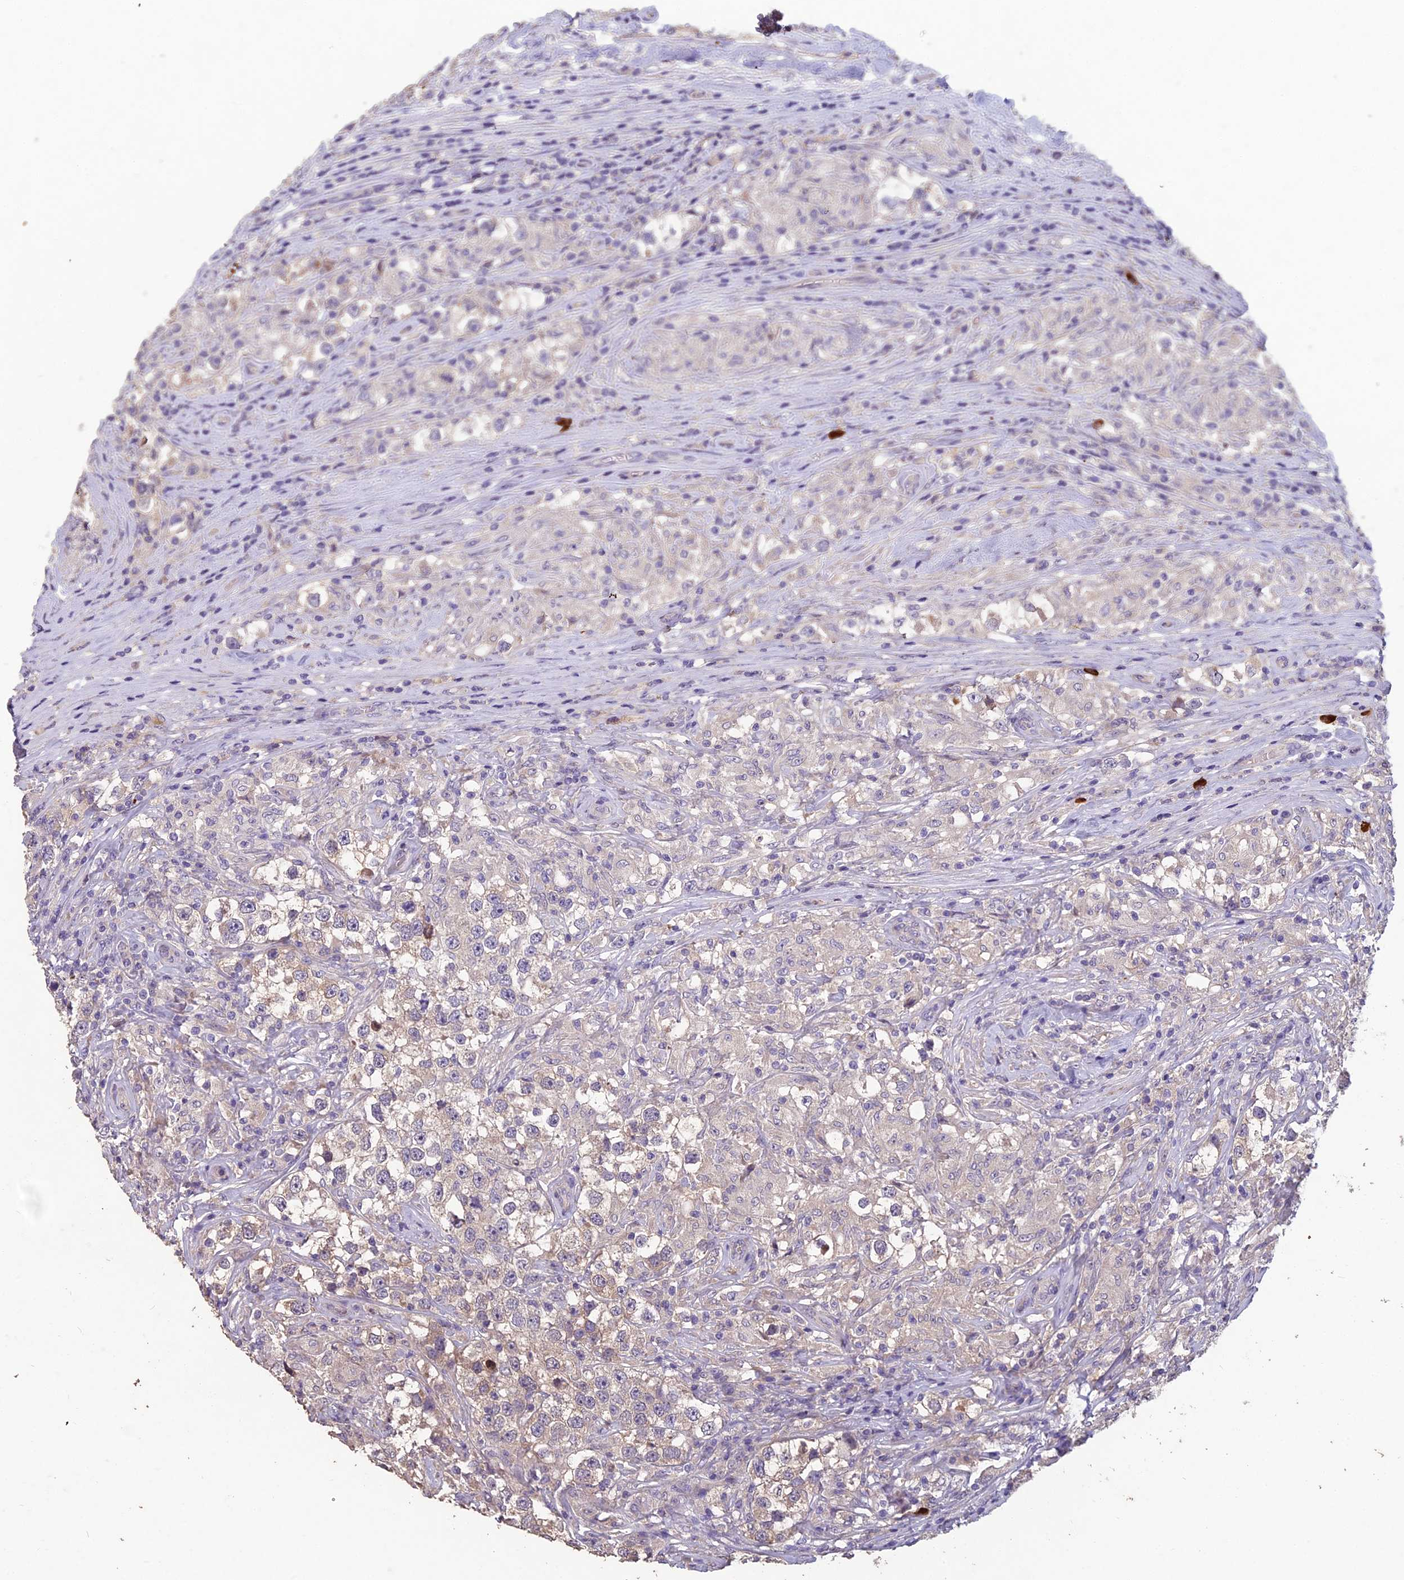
{"staining": {"intensity": "weak", "quantity": "<25%", "location": "cytoplasmic/membranous"}, "tissue": "testis cancer", "cell_type": "Tumor cells", "image_type": "cancer", "snomed": [{"axis": "morphology", "description": "Seminoma, NOS"}, {"axis": "topography", "description": "Testis"}], "caption": "The immunohistochemistry (IHC) image has no significant expression in tumor cells of testis cancer tissue.", "gene": "CEACAM16", "patient": {"sex": "male", "age": 46}}